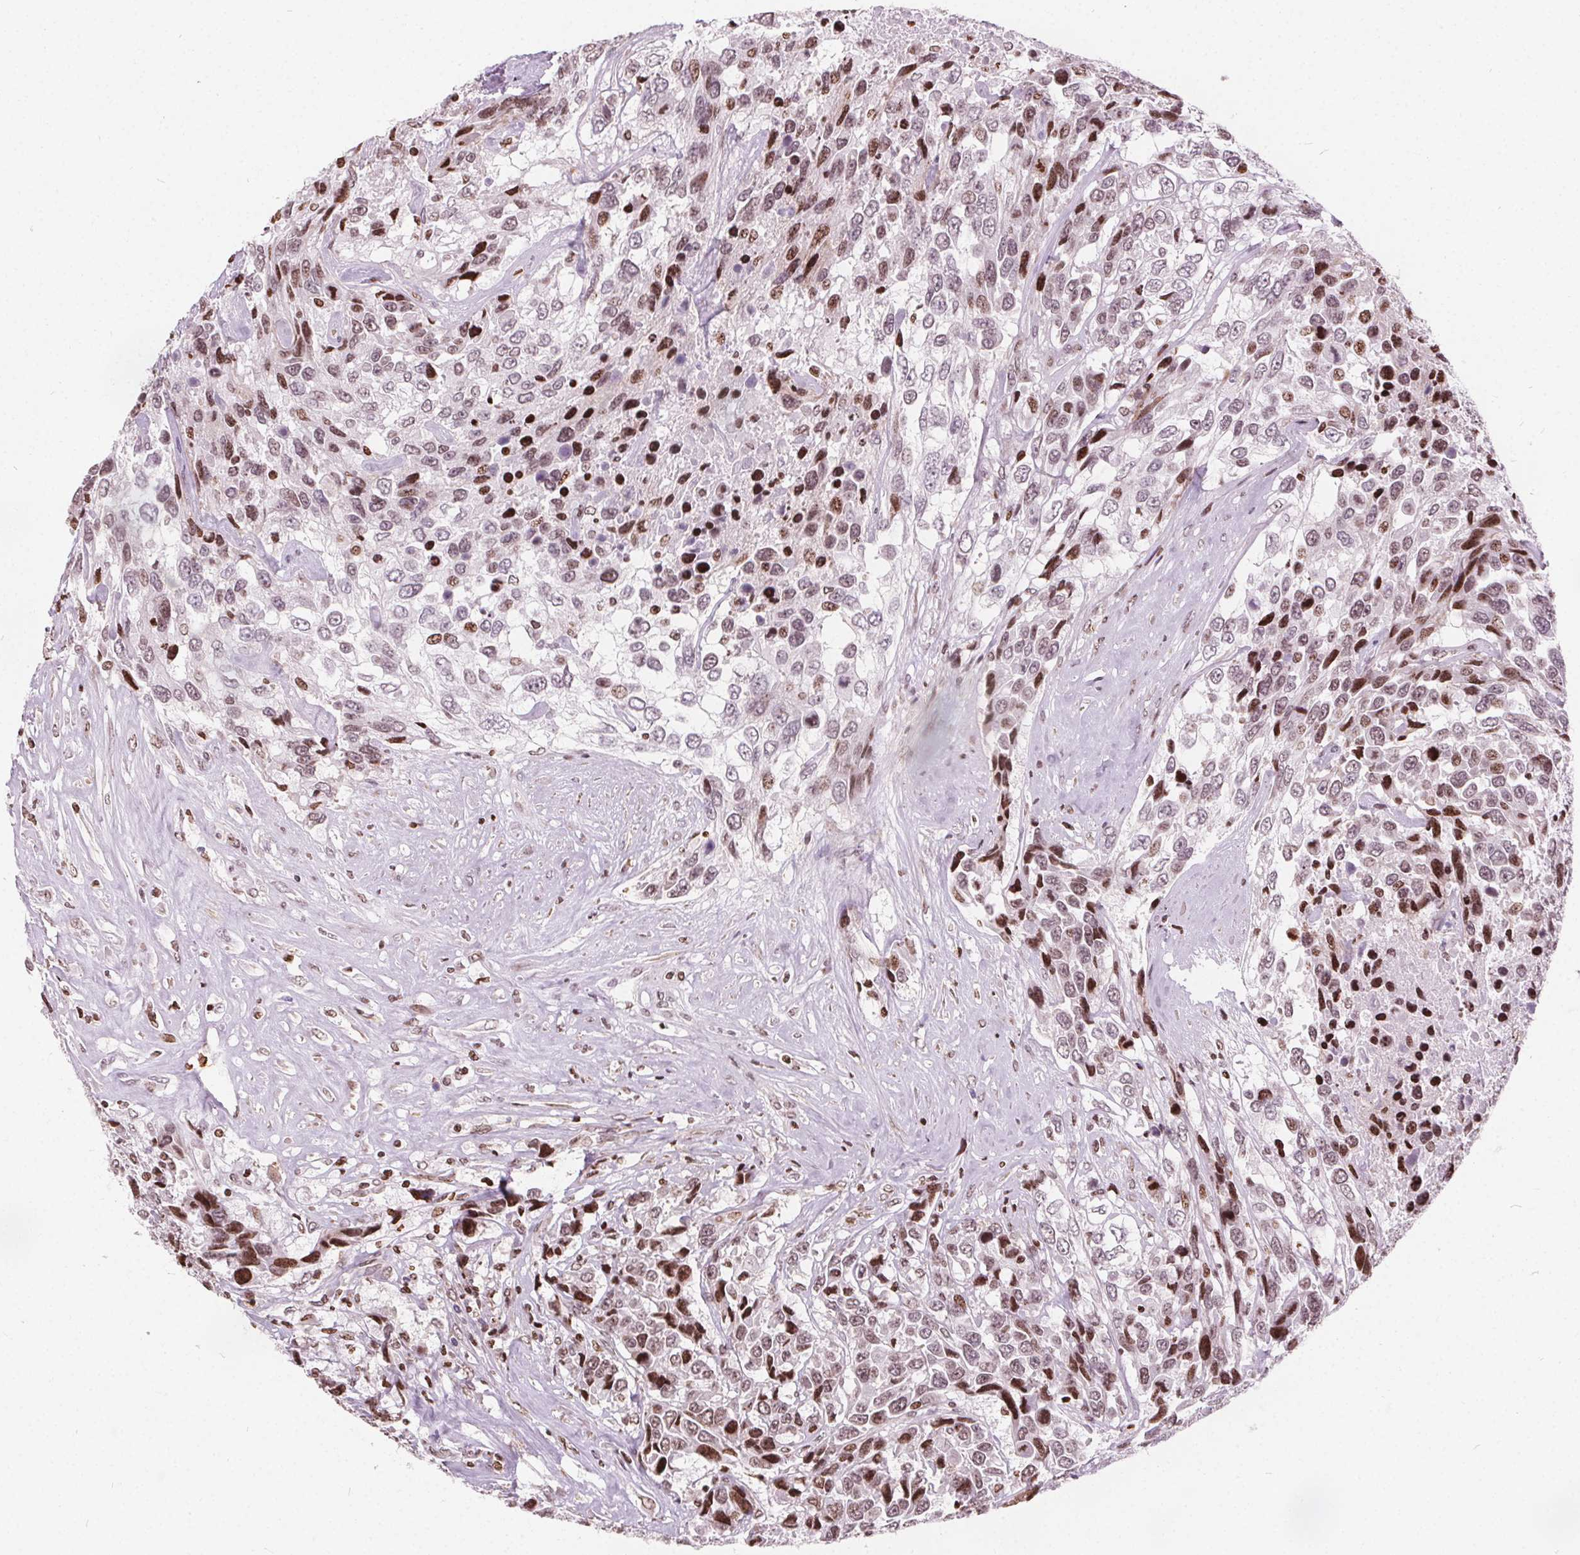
{"staining": {"intensity": "moderate", "quantity": "25%-75%", "location": "nuclear"}, "tissue": "urothelial cancer", "cell_type": "Tumor cells", "image_type": "cancer", "snomed": [{"axis": "morphology", "description": "Urothelial carcinoma, High grade"}, {"axis": "topography", "description": "Urinary bladder"}], "caption": "Urothelial cancer stained with DAB IHC displays medium levels of moderate nuclear staining in about 25%-75% of tumor cells. (IHC, brightfield microscopy, high magnification).", "gene": "ISLR2", "patient": {"sex": "female", "age": 70}}